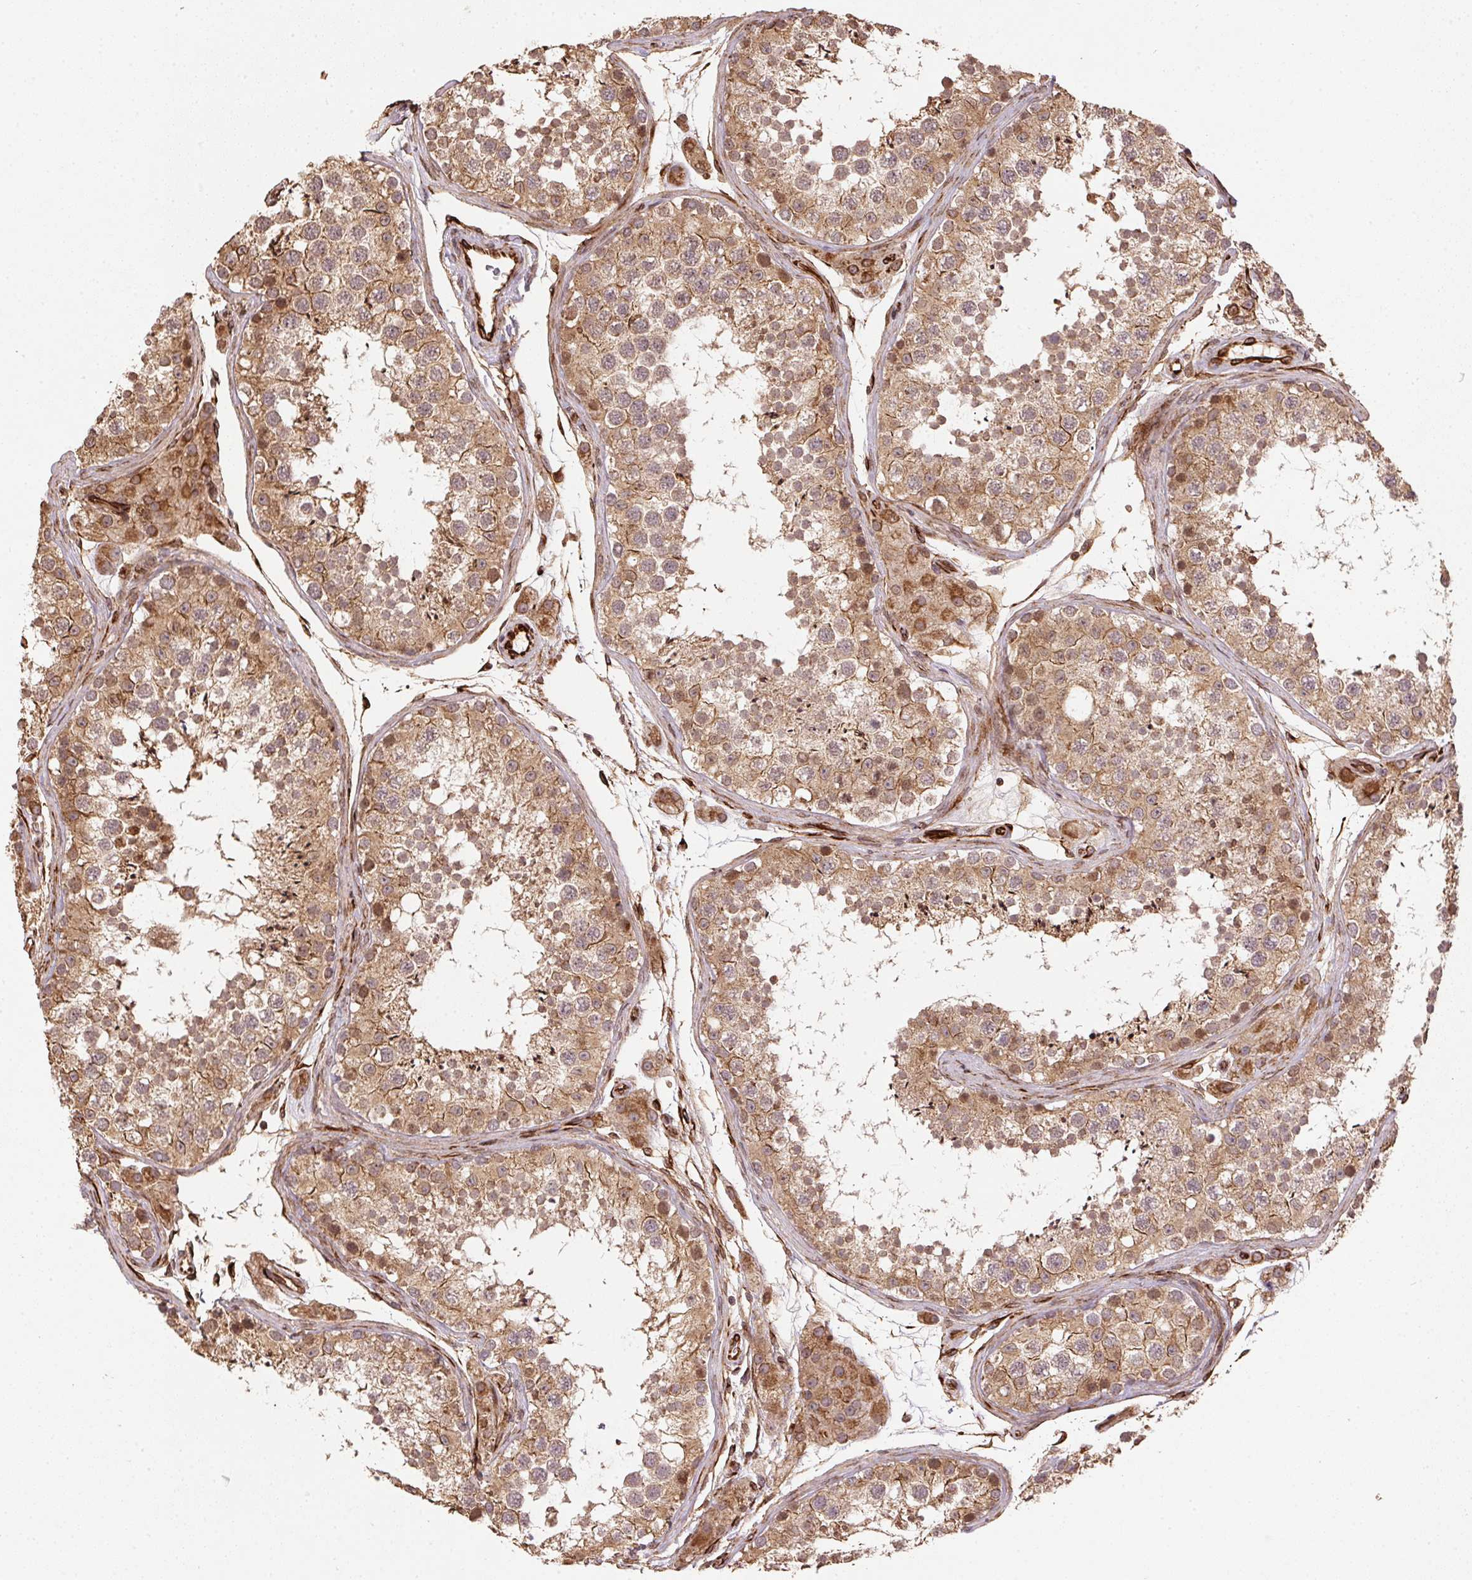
{"staining": {"intensity": "moderate", "quantity": ">75%", "location": "cytoplasmic/membranous"}, "tissue": "testis", "cell_type": "Cells in seminiferous ducts", "image_type": "normal", "snomed": [{"axis": "morphology", "description": "Normal tissue, NOS"}, {"axis": "topography", "description": "Testis"}], "caption": "Immunohistochemical staining of benign testis exhibits >75% levels of moderate cytoplasmic/membranous protein expression in approximately >75% of cells in seminiferous ducts. (Stains: DAB (3,3'-diaminobenzidine) in brown, nuclei in blue, Microscopy: brightfield microscopy at high magnification).", "gene": "SPRED2", "patient": {"sex": "male", "age": 41}}